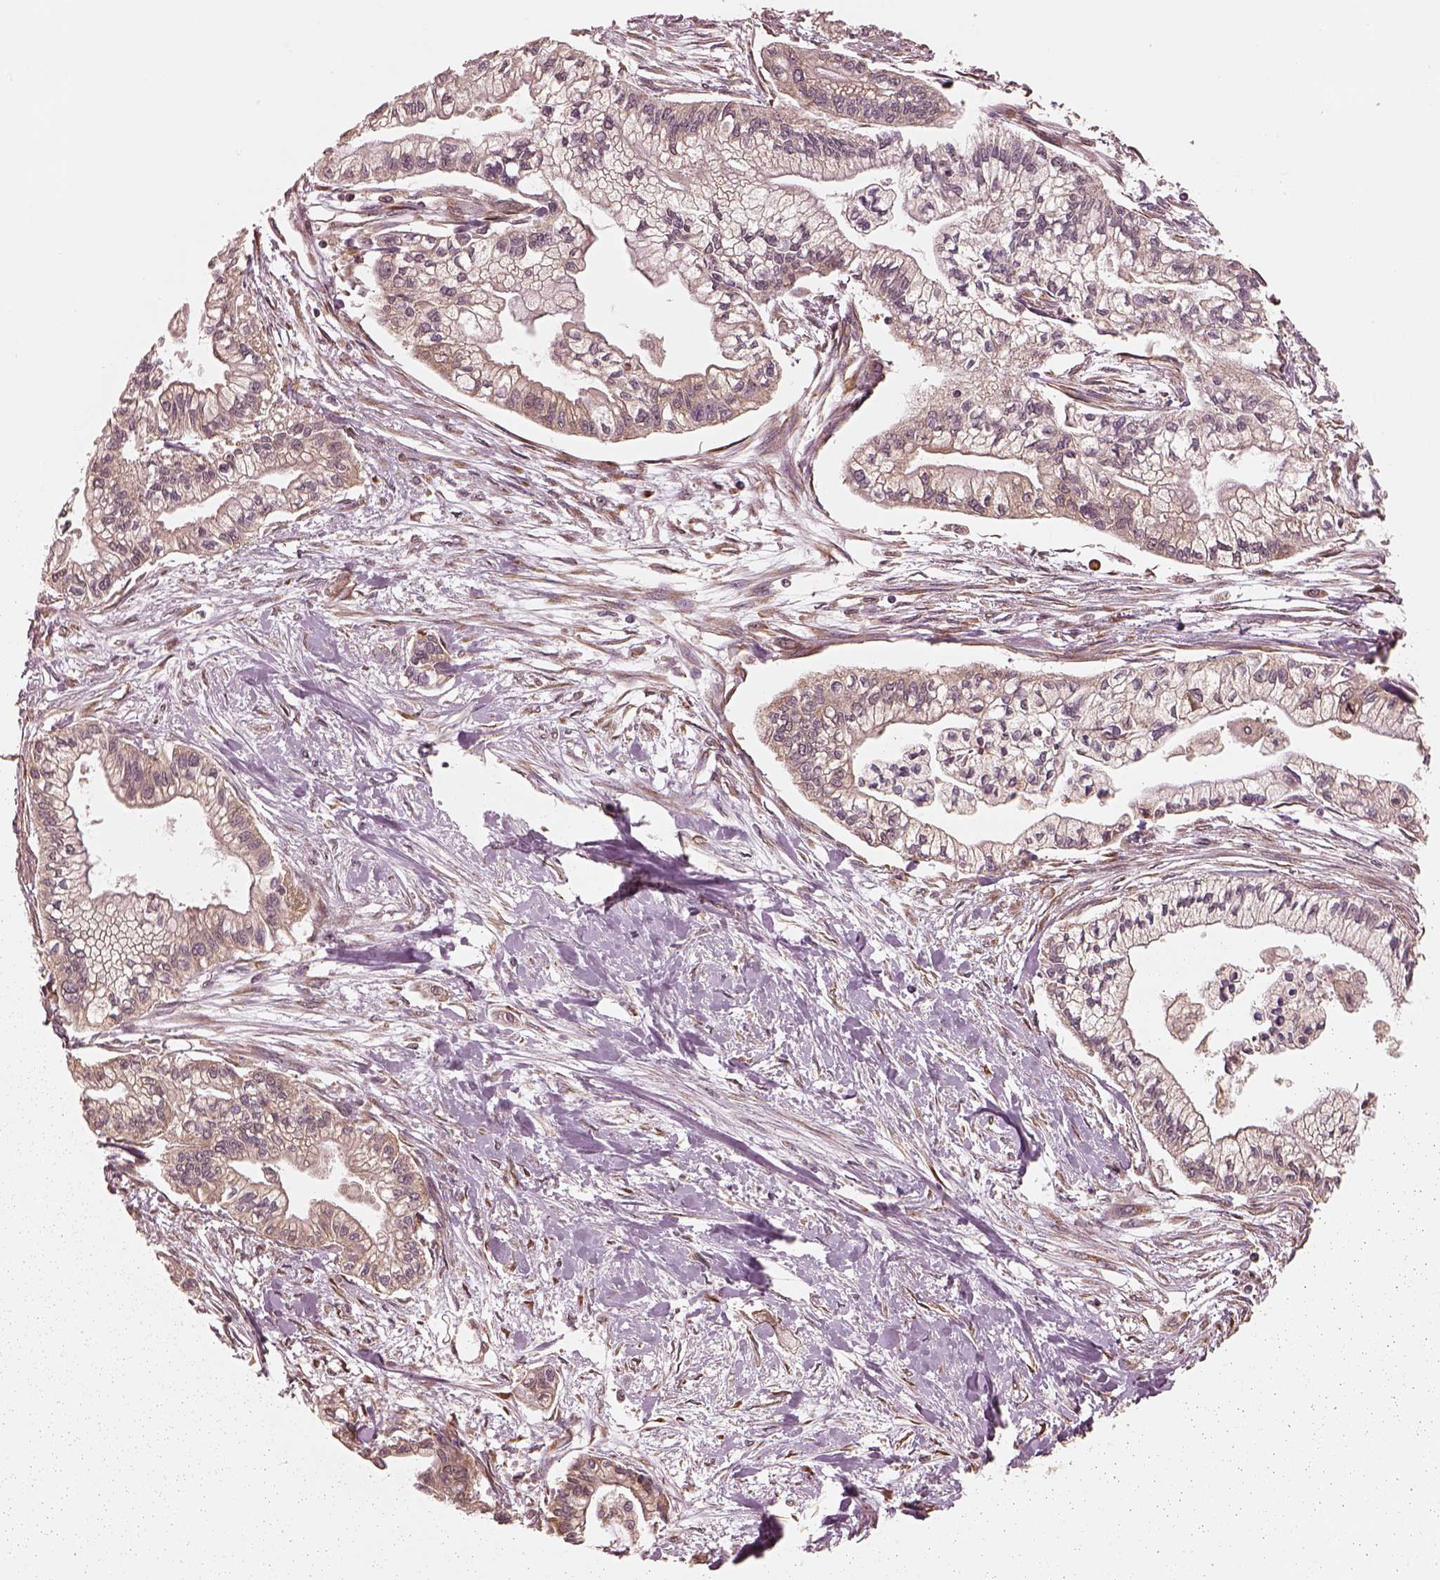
{"staining": {"intensity": "weak", "quantity": "25%-75%", "location": "cytoplasmic/membranous"}, "tissue": "pancreatic cancer", "cell_type": "Tumor cells", "image_type": "cancer", "snomed": [{"axis": "morphology", "description": "Adenocarcinoma, NOS"}, {"axis": "topography", "description": "Pancreas"}], "caption": "A high-resolution photomicrograph shows immunohistochemistry staining of adenocarcinoma (pancreatic), which exhibits weak cytoplasmic/membranous staining in approximately 25%-75% of tumor cells. (Brightfield microscopy of DAB IHC at high magnification).", "gene": "RPS5", "patient": {"sex": "male", "age": 54}}